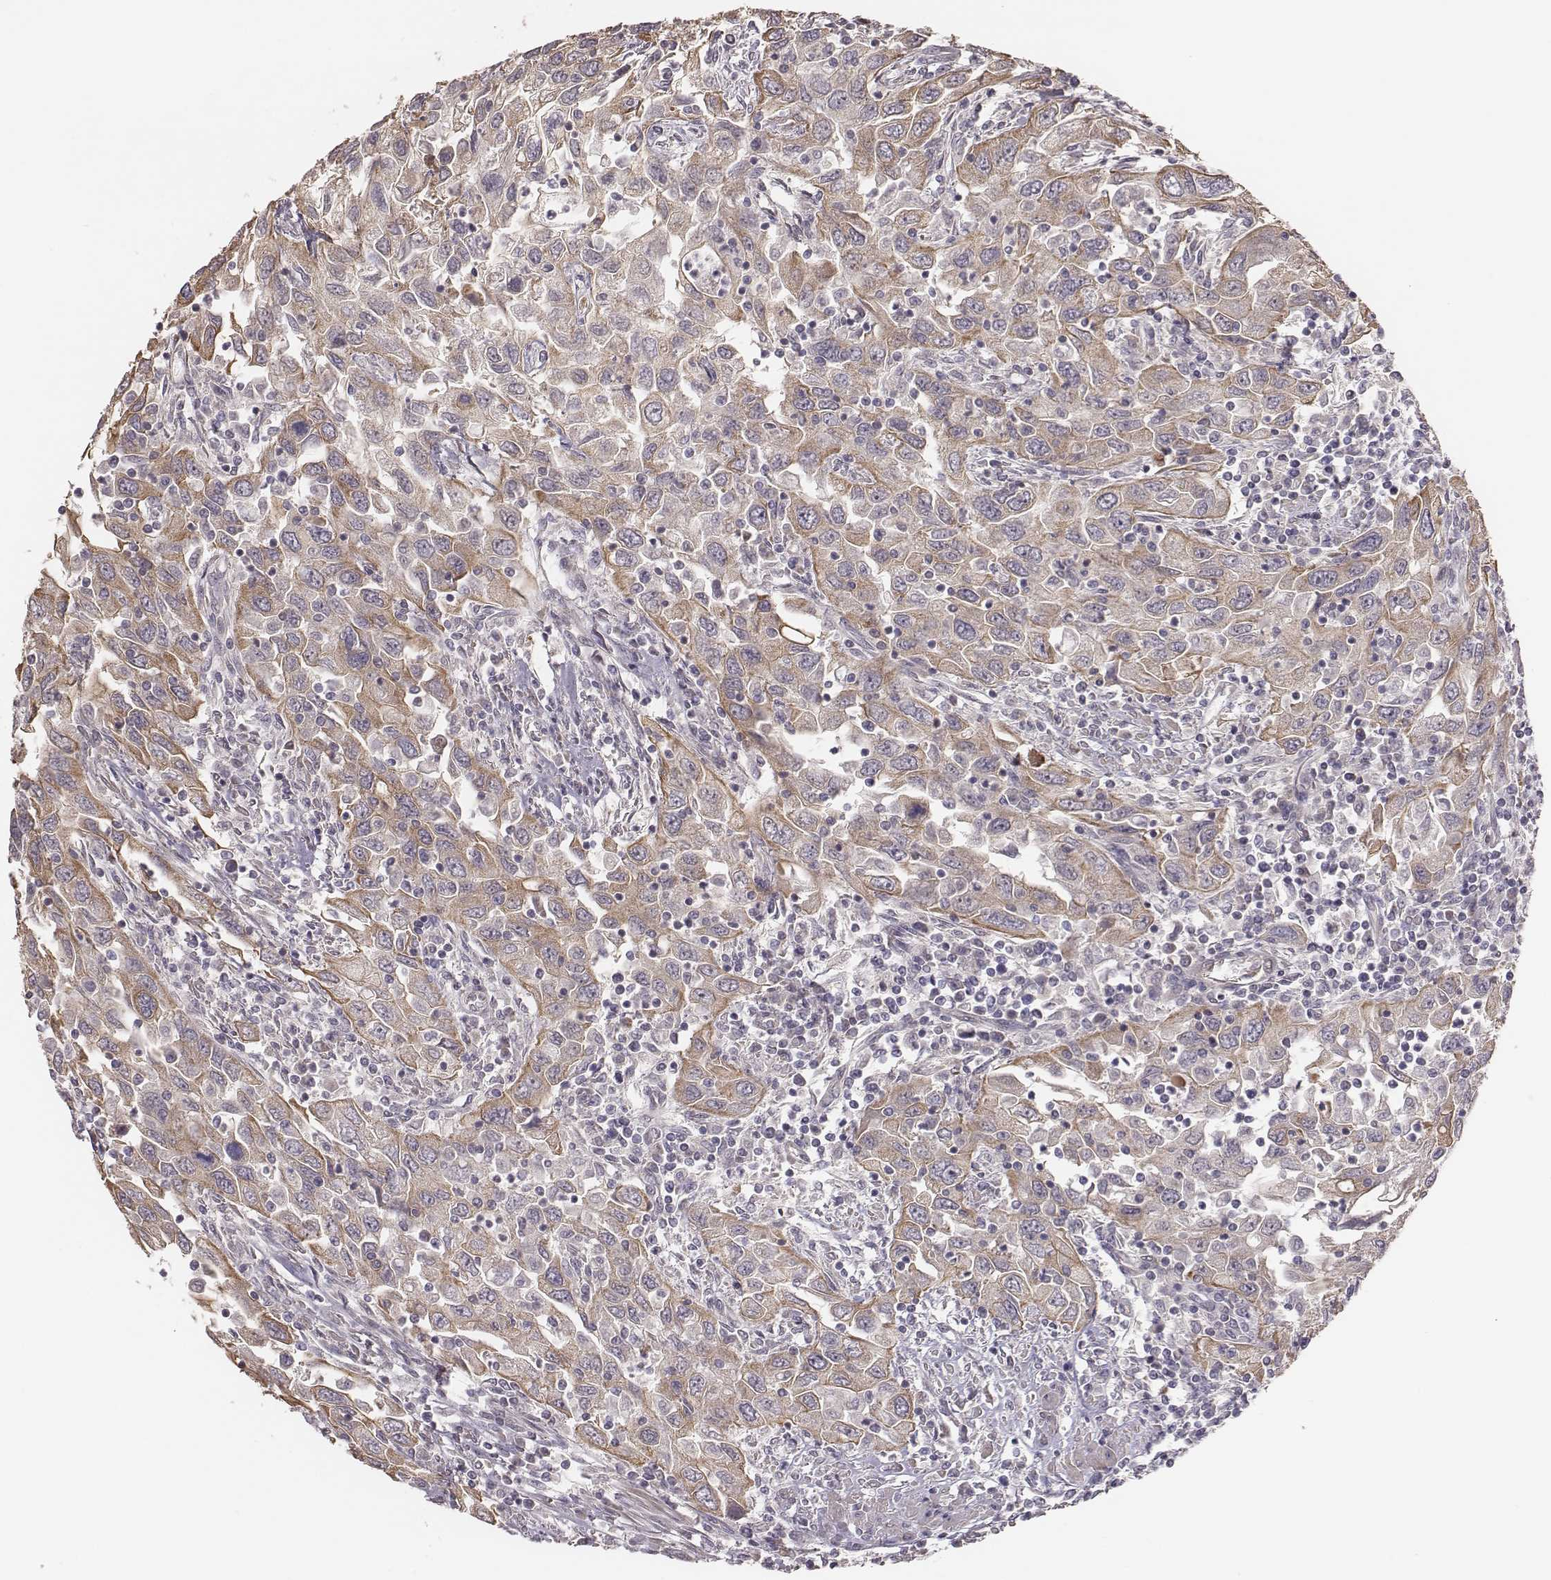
{"staining": {"intensity": "weak", "quantity": ">75%", "location": "cytoplasmic/membranous"}, "tissue": "urothelial cancer", "cell_type": "Tumor cells", "image_type": "cancer", "snomed": [{"axis": "morphology", "description": "Urothelial carcinoma, High grade"}, {"axis": "topography", "description": "Urinary bladder"}], "caption": "Tumor cells display low levels of weak cytoplasmic/membranous positivity in approximately >75% of cells in human high-grade urothelial carcinoma.", "gene": "HAVCR1", "patient": {"sex": "male", "age": 76}}